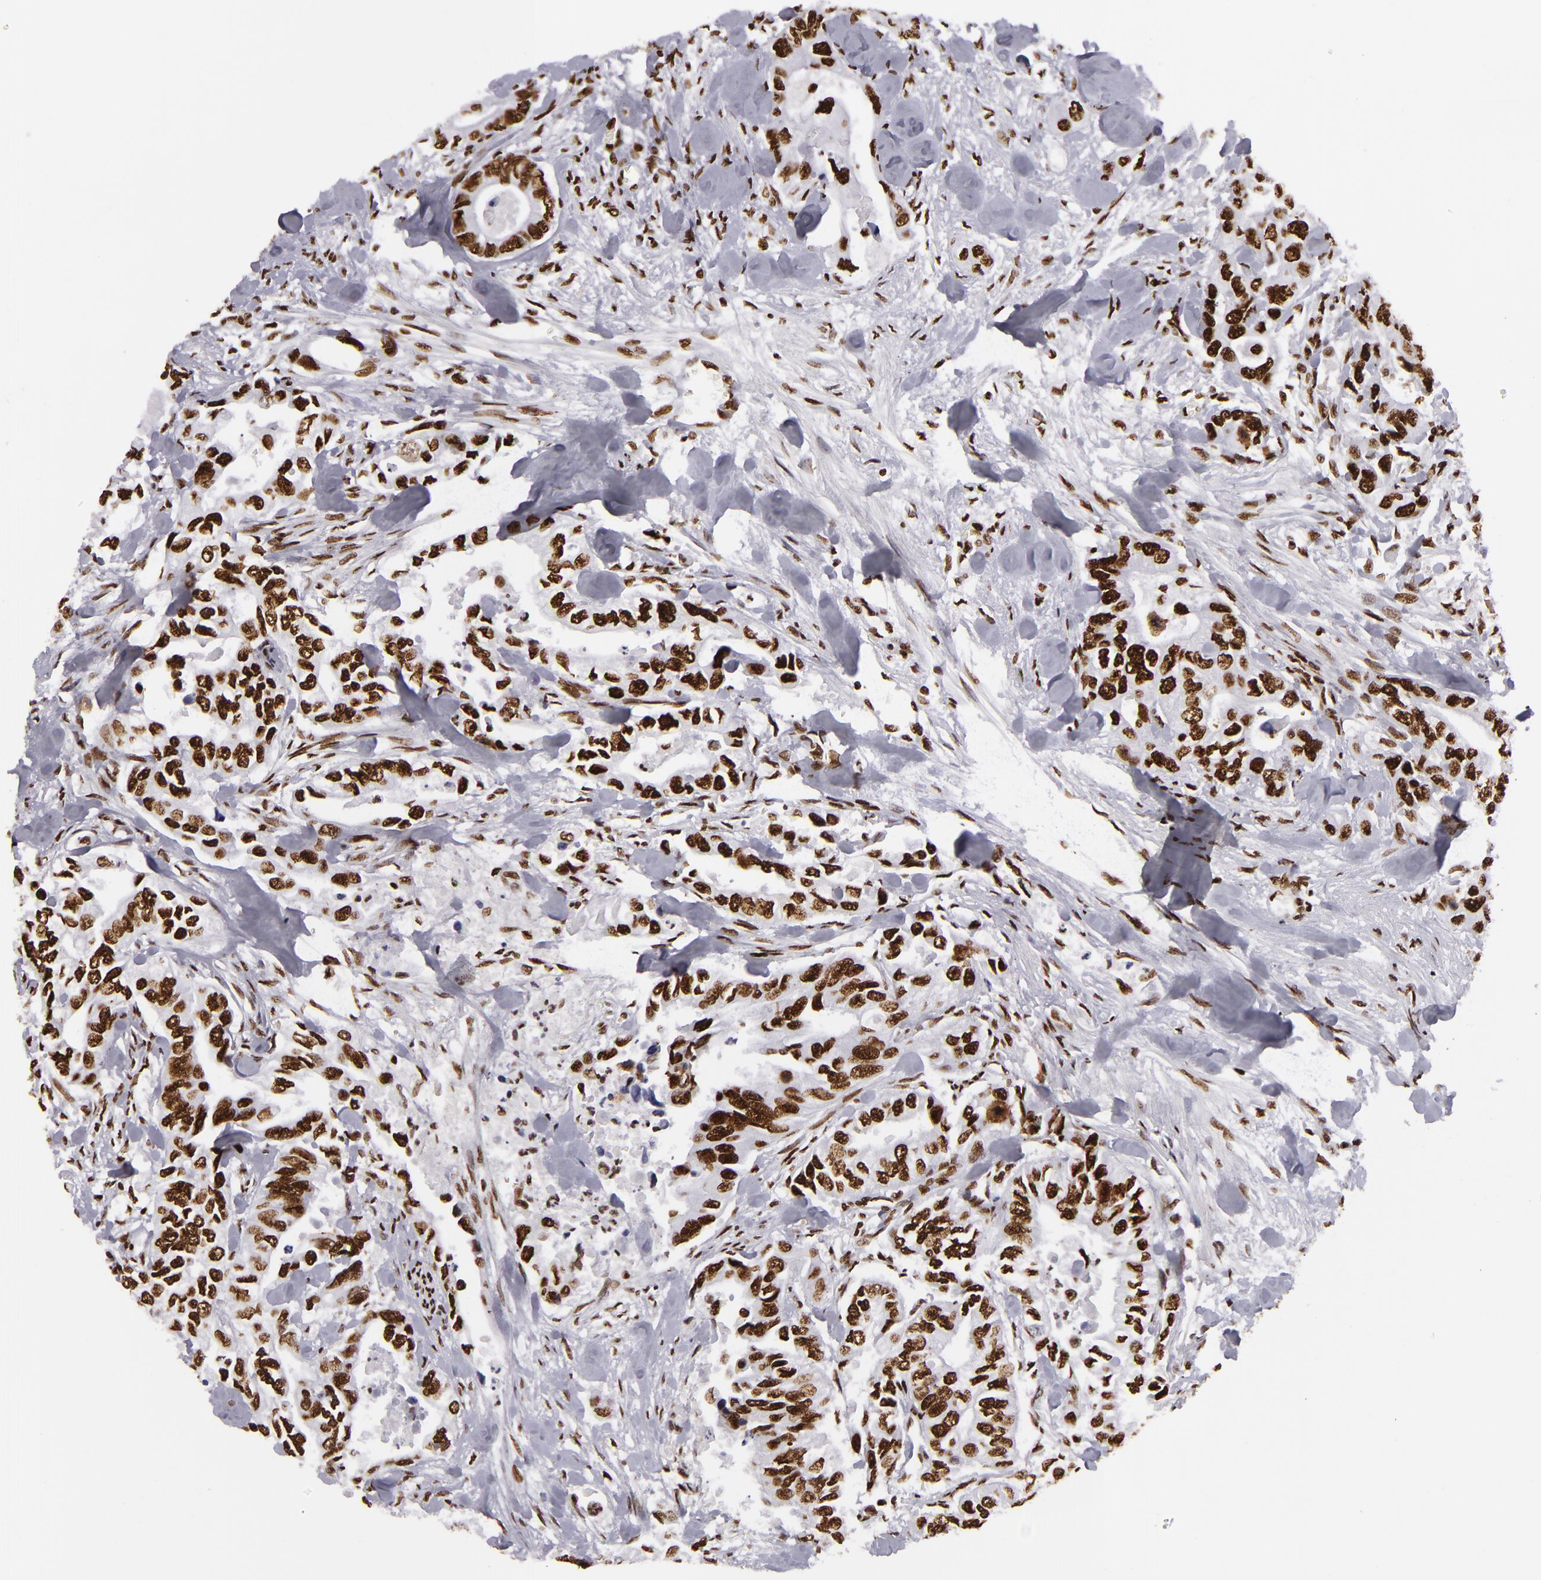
{"staining": {"intensity": "strong", "quantity": ">75%", "location": "nuclear"}, "tissue": "colorectal cancer", "cell_type": "Tumor cells", "image_type": "cancer", "snomed": [{"axis": "morphology", "description": "Adenocarcinoma, NOS"}, {"axis": "topography", "description": "Colon"}], "caption": "IHC histopathology image of colorectal cancer stained for a protein (brown), which reveals high levels of strong nuclear expression in about >75% of tumor cells.", "gene": "SAFB", "patient": {"sex": "female", "age": 11}}